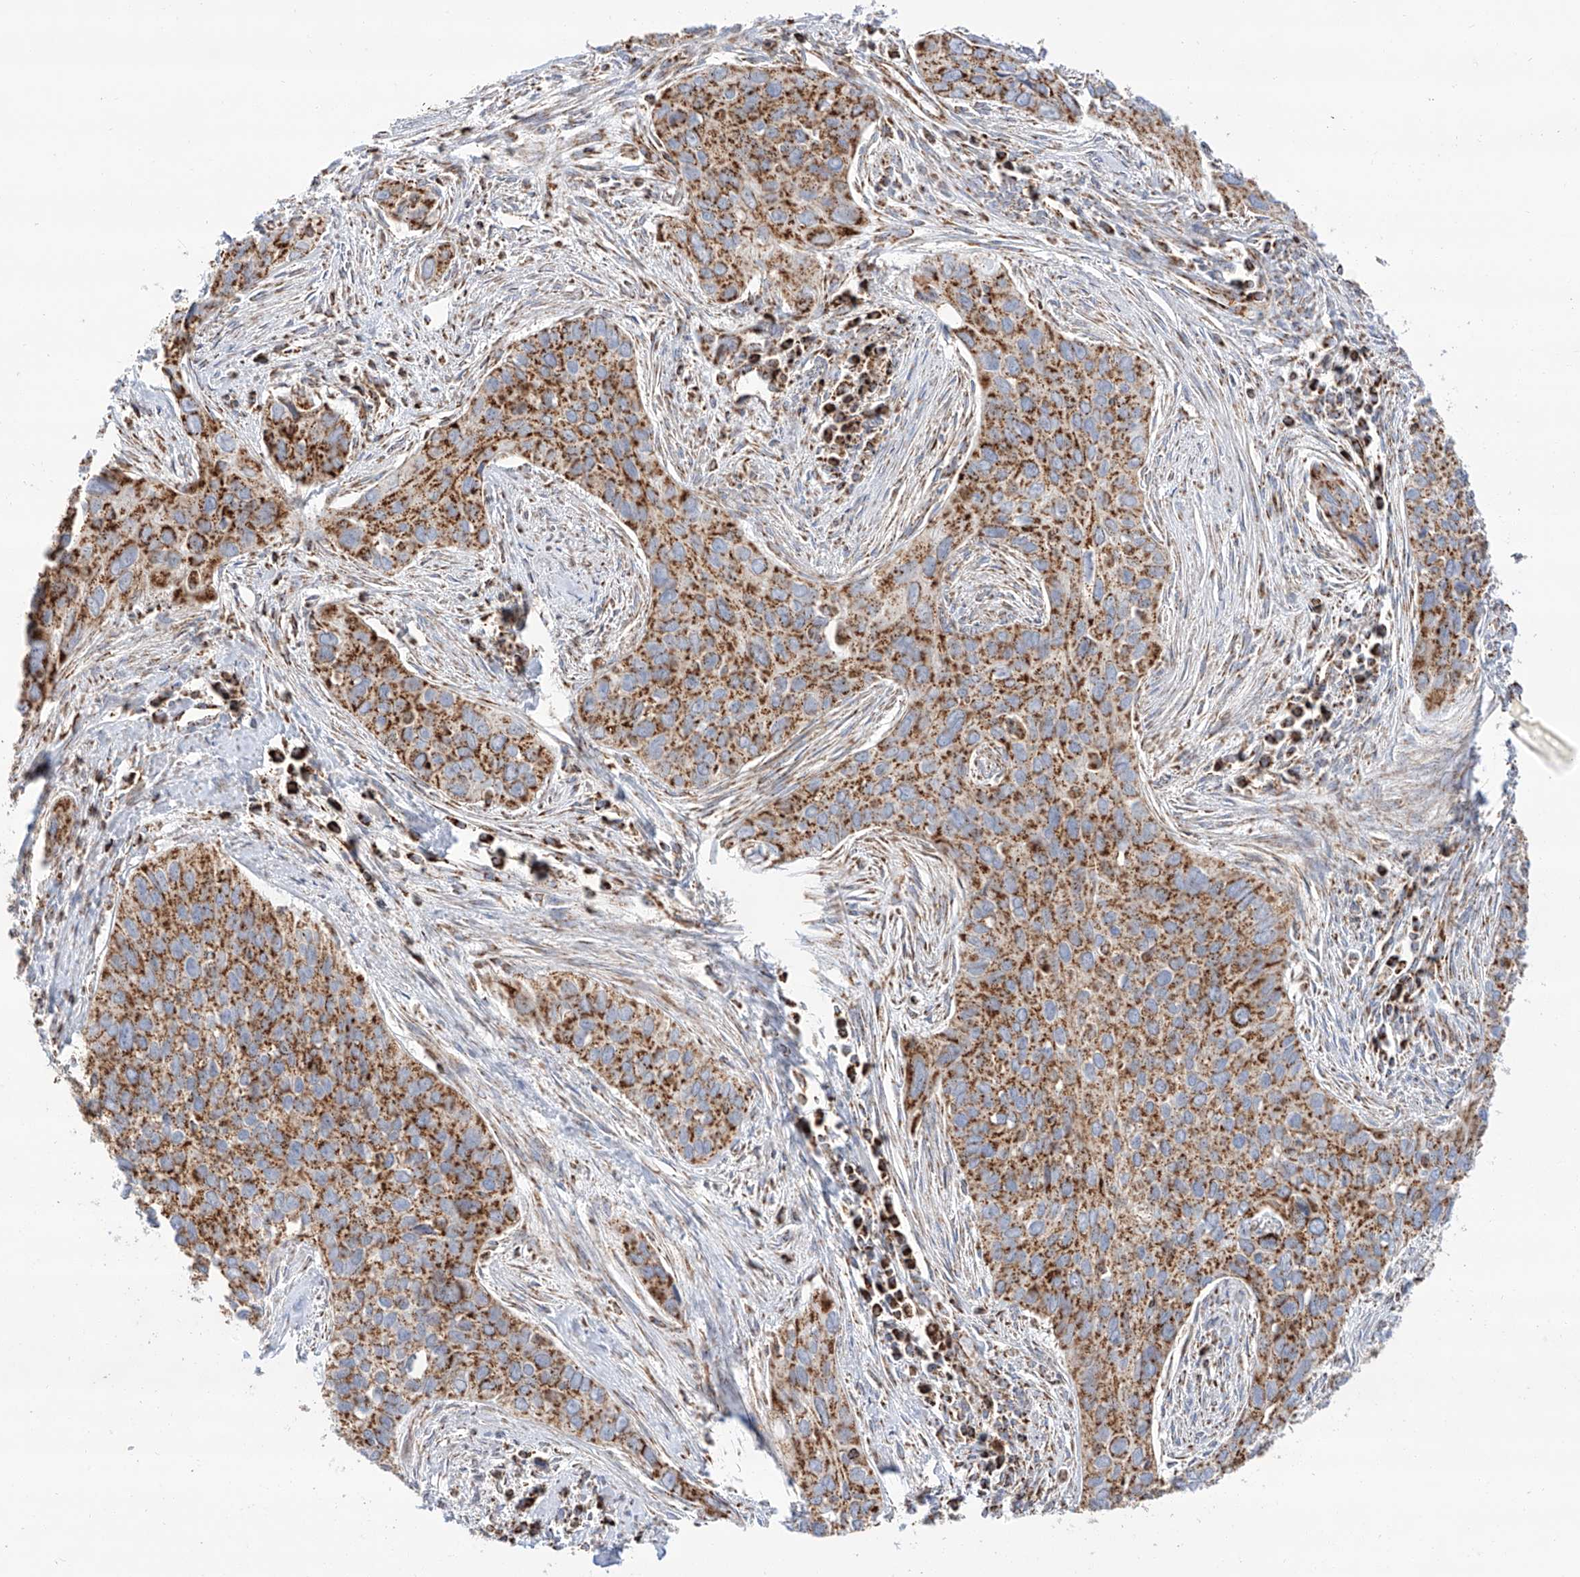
{"staining": {"intensity": "moderate", "quantity": ">75%", "location": "cytoplasmic/membranous"}, "tissue": "cervical cancer", "cell_type": "Tumor cells", "image_type": "cancer", "snomed": [{"axis": "morphology", "description": "Squamous cell carcinoma, NOS"}, {"axis": "topography", "description": "Cervix"}], "caption": "A histopathology image of cervical squamous cell carcinoma stained for a protein displays moderate cytoplasmic/membranous brown staining in tumor cells.", "gene": "TTC27", "patient": {"sex": "female", "age": 55}}